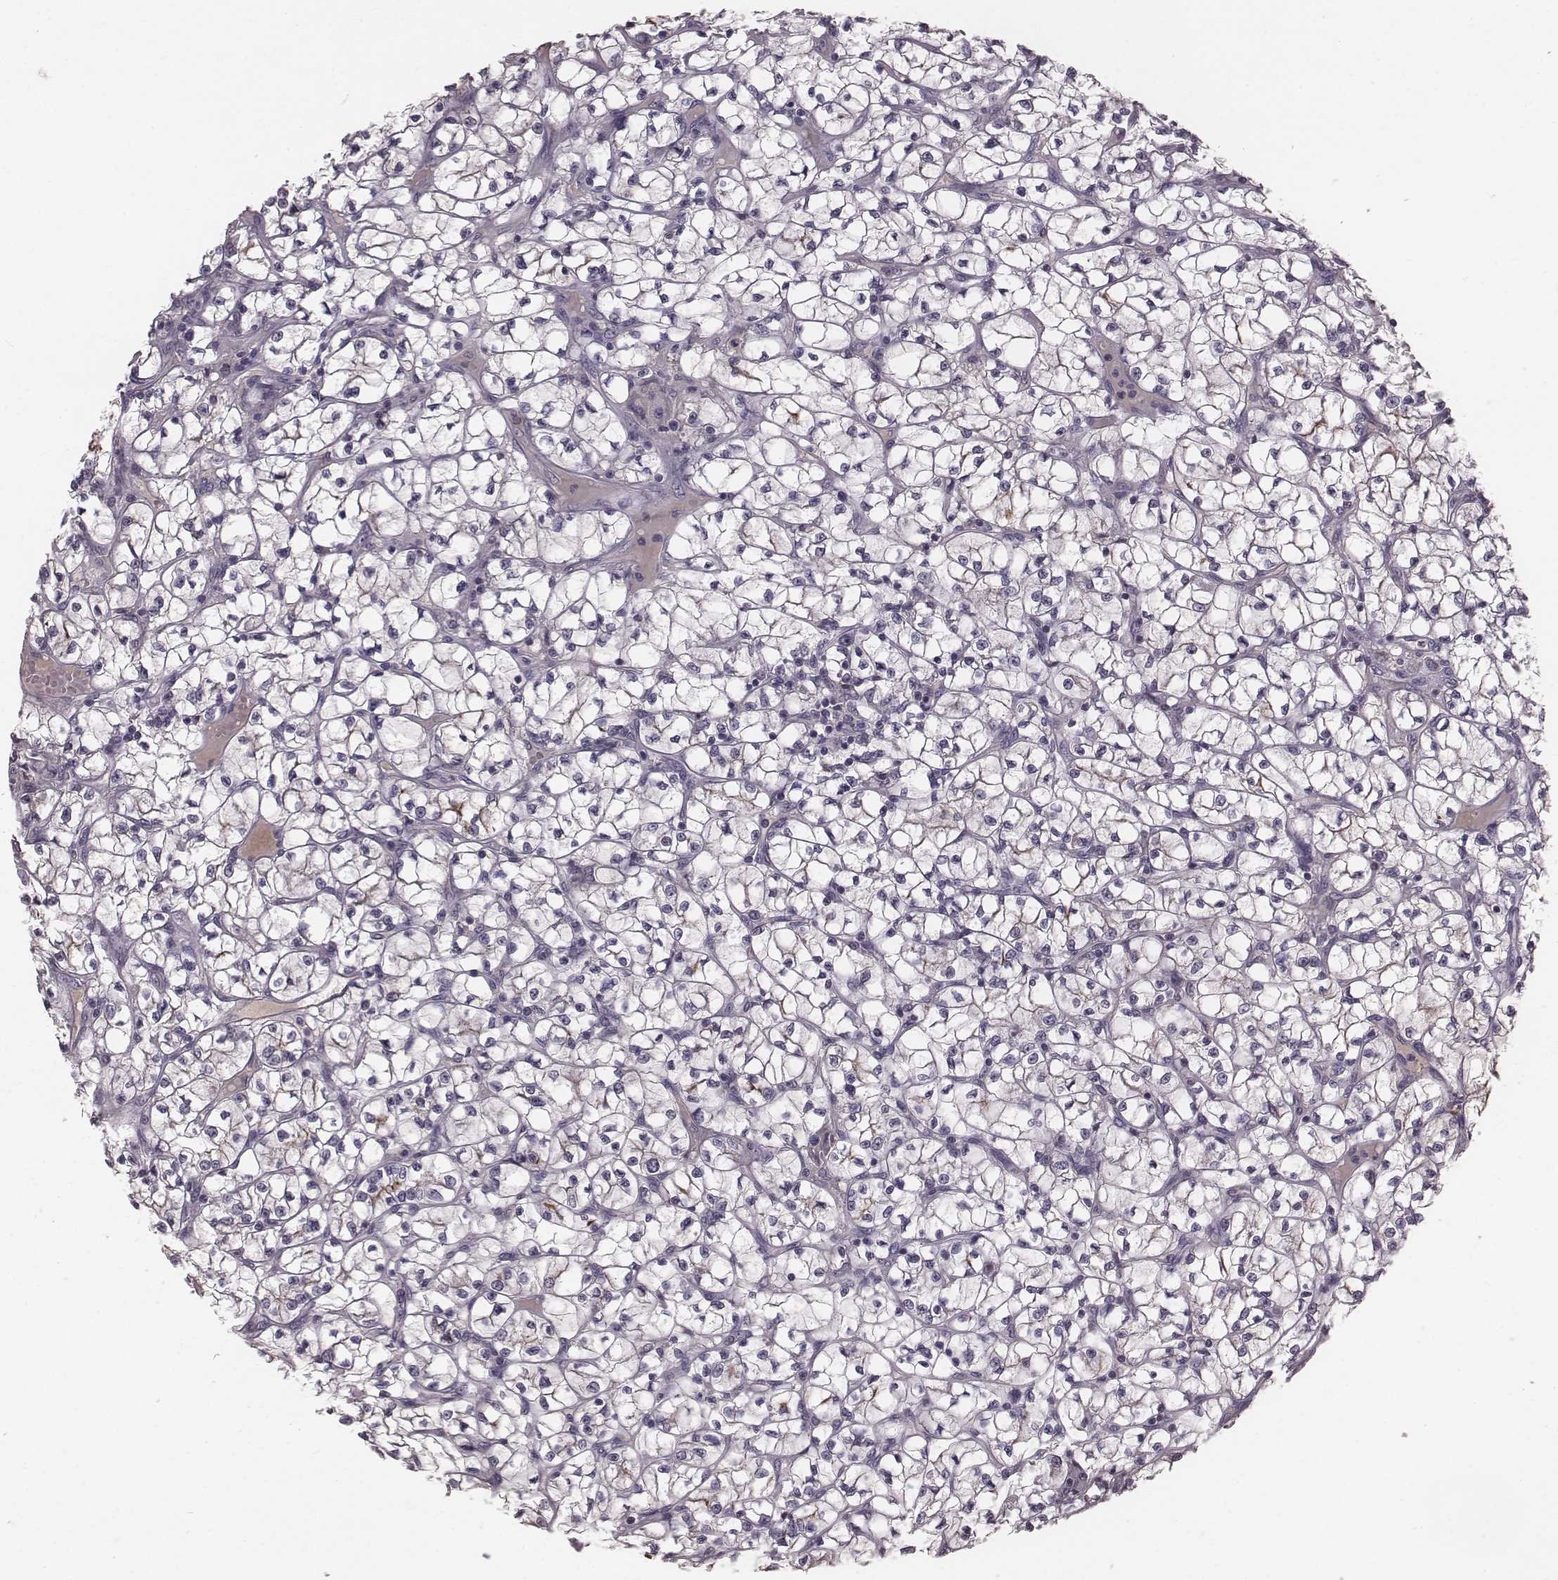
{"staining": {"intensity": "negative", "quantity": "none", "location": "none"}, "tissue": "renal cancer", "cell_type": "Tumor cells", "image_type": "cancer", "snomed": [{"axis": "morphology", "description": "Adenocarcinoma, NOS"}, {"axis": "topography", "description": "Kidney"}], "caption": "Immunohistochemical staining of human adenocarcinoma (renal) demonstrates no significant expression in tumor cells. The staining is performed using DAB brown chromogen with nuclei counter-stained in using hematoxylin.", "gene": "SMIM24", "patient": {"sex": "female", "age": 64}}